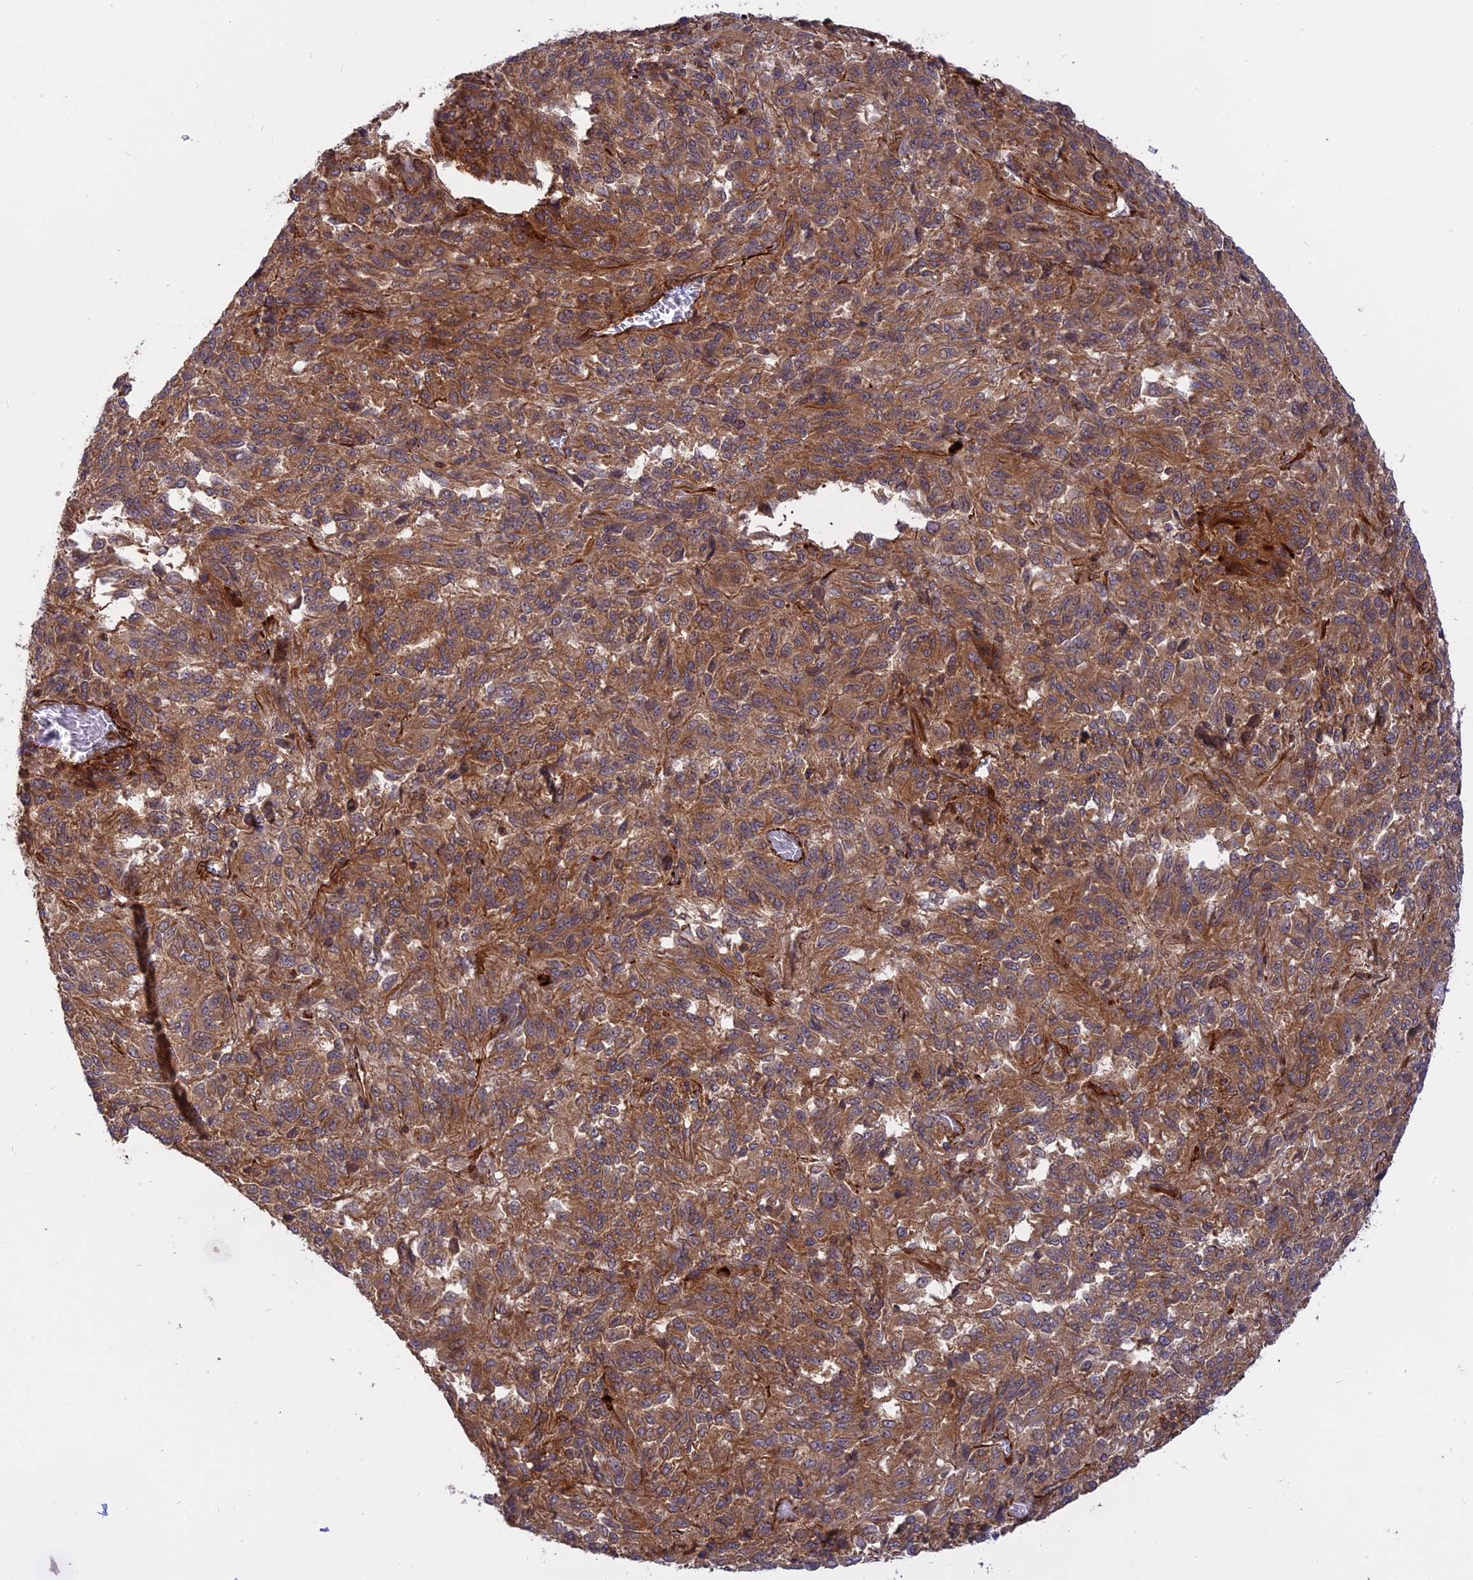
{"staining": {"intensity": "moderate", "quantity": ">75%", "location": "cytoplasmic/membranous"}, "tissue": "melanoma", "cell_type": "Tumor cells", "image_type": "cancer", "snomed": [{"axis": "morphology", "description": "Malignant melanoma, Metastatic site"}, {"axis": "topography", "description": "Lung"}], "caption": "Immunohistochemistry micrograph of human malignant melanoma (metastatic site) stained for a protein (brown), which displays medium levels of moderate cytoplasmic/membranous positivity in approximately >75% of tumor cells.", "gene": "PHLDB3", "patient": {"sex": "male", "age": 64}}